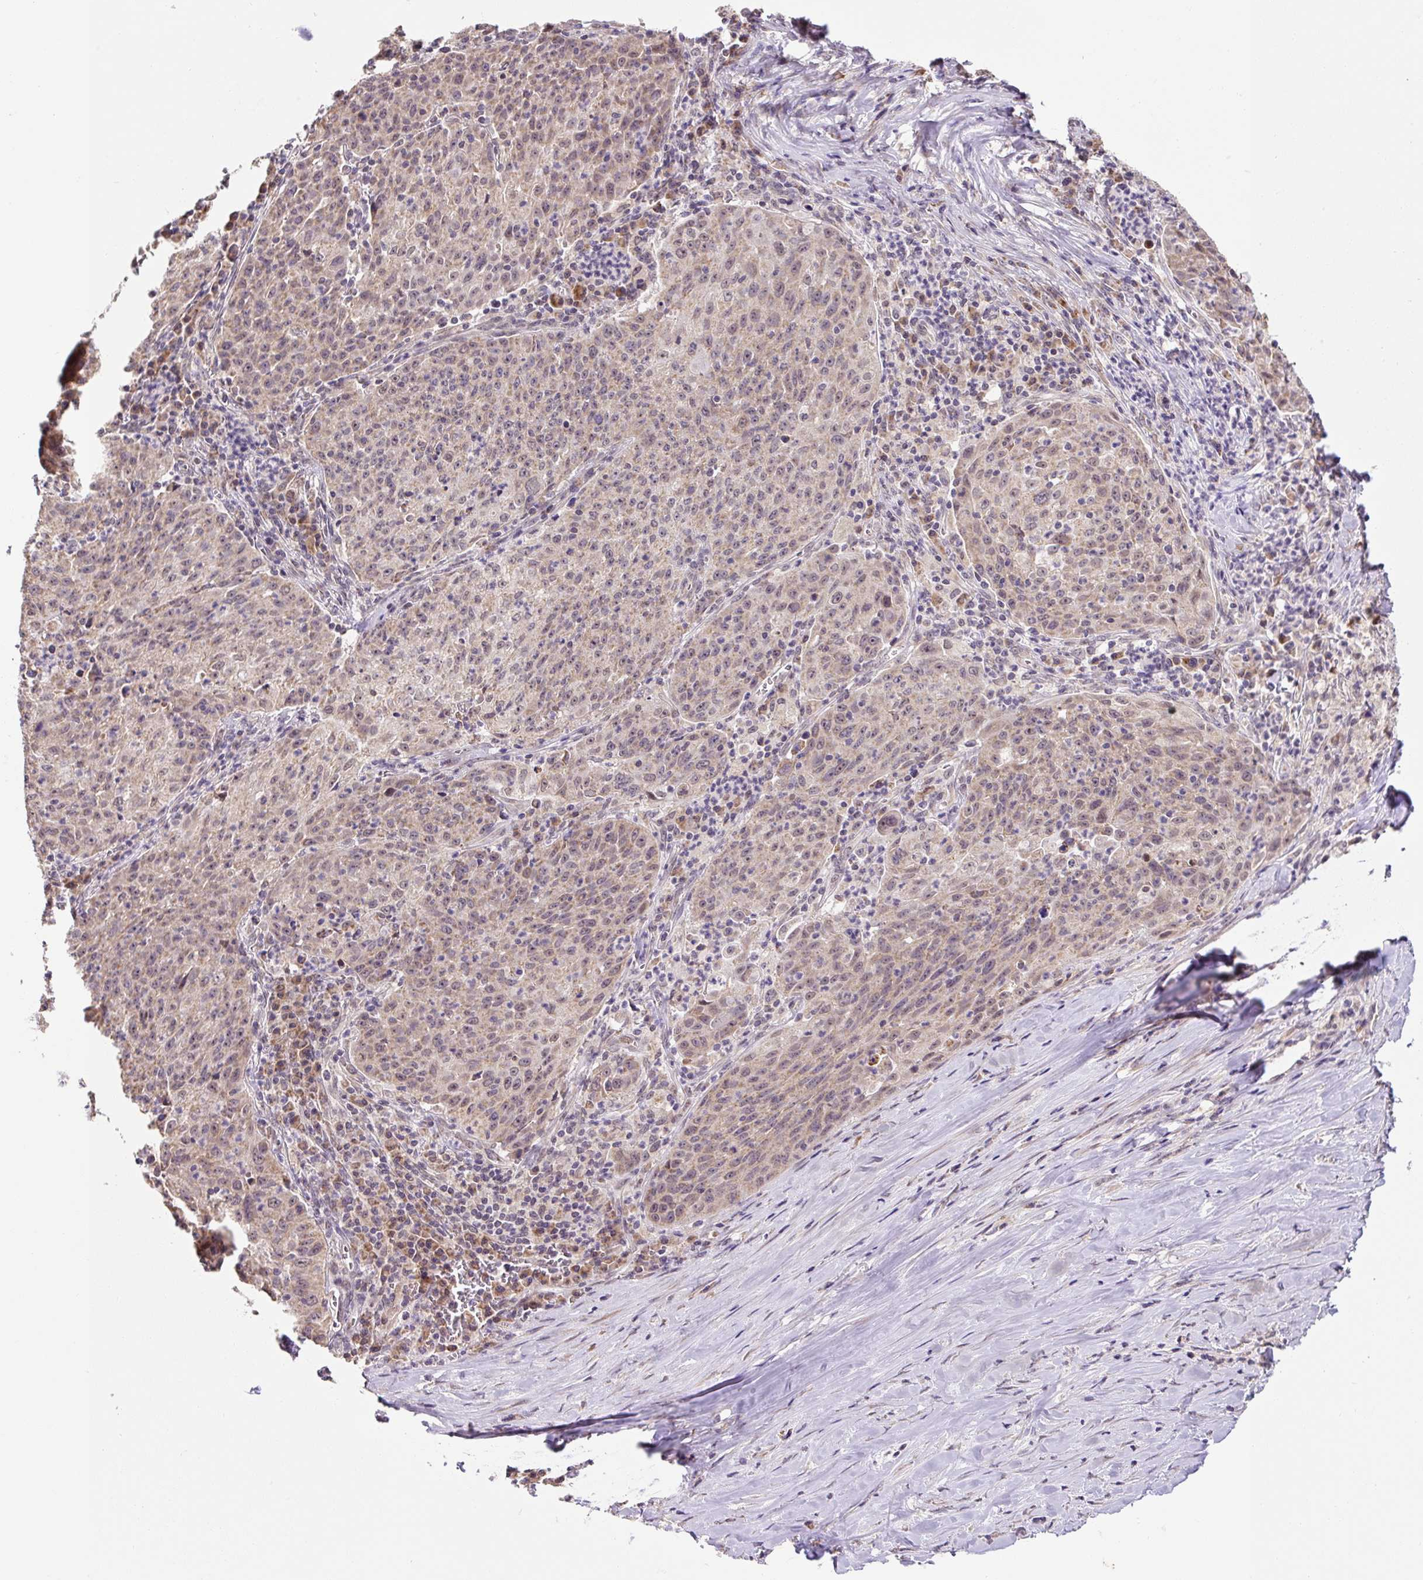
{"staining": {"intensity": "moderate", "quantity": ">75%", "location": "cytoplasmic/membranous"}, "tissue": "lung cancer", "cell_type": "Tumor cells", "image_type": "cancer", "snomed": [{"axis": "morphology", "description": "Squamous cell carcinoma, NOS"}, {"axis": "morphology", "description": "Squamous cell carcinoma, metastatic, NOS"}, {"axis": "topography", "description": "Bronchus"}, {"axis": "topography", "description": "Lung"}], "caption": "Lung cancer (squamous cell carcinoma) was stained to show a protein in brown. There is medium levels of moderate cytoplasmic/membranous staining in about >75% of tumor cells.", "gene": "MFSD9", "patient": {"sex": "male", "age": 62}}